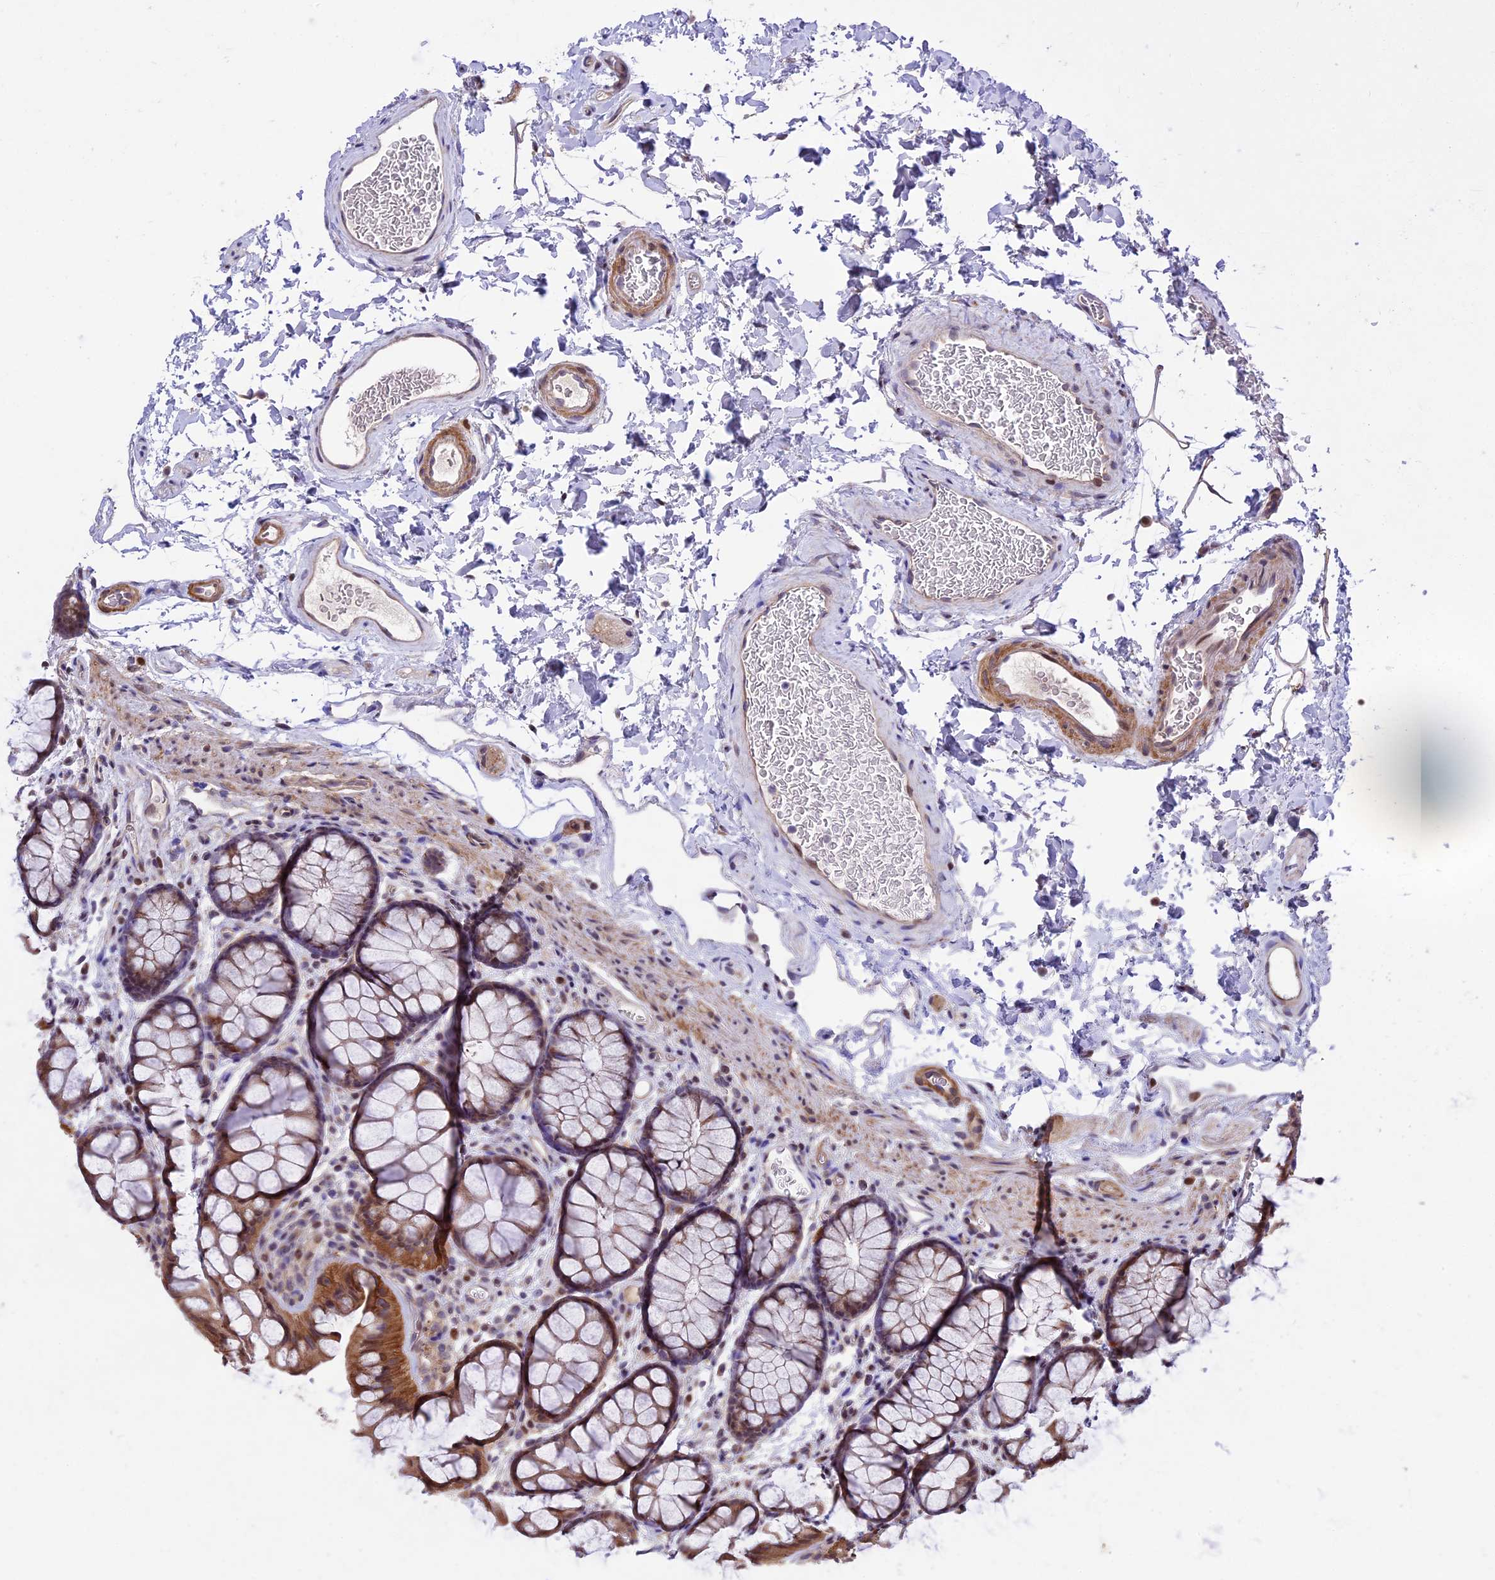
{"staining": {"intensity": "weak", "quantity": ">75%", "location": "cytoplasmic/membranous"}, "tissue": "colon", "cell_type": "Endothelial cells", "image_type": "normal", "snomed": [{"axis": "morphology", "description": "Normal tissue, NOS"}, {"axis": "topography", "description": "Colon"}], "caption": "The immunohistochemical stain highlights weak cytoplasmic/membranous staining in endothelial cells of normal colon.", "gene": "MAN2C1", "patient": {"sex": "female", "age": 82}}